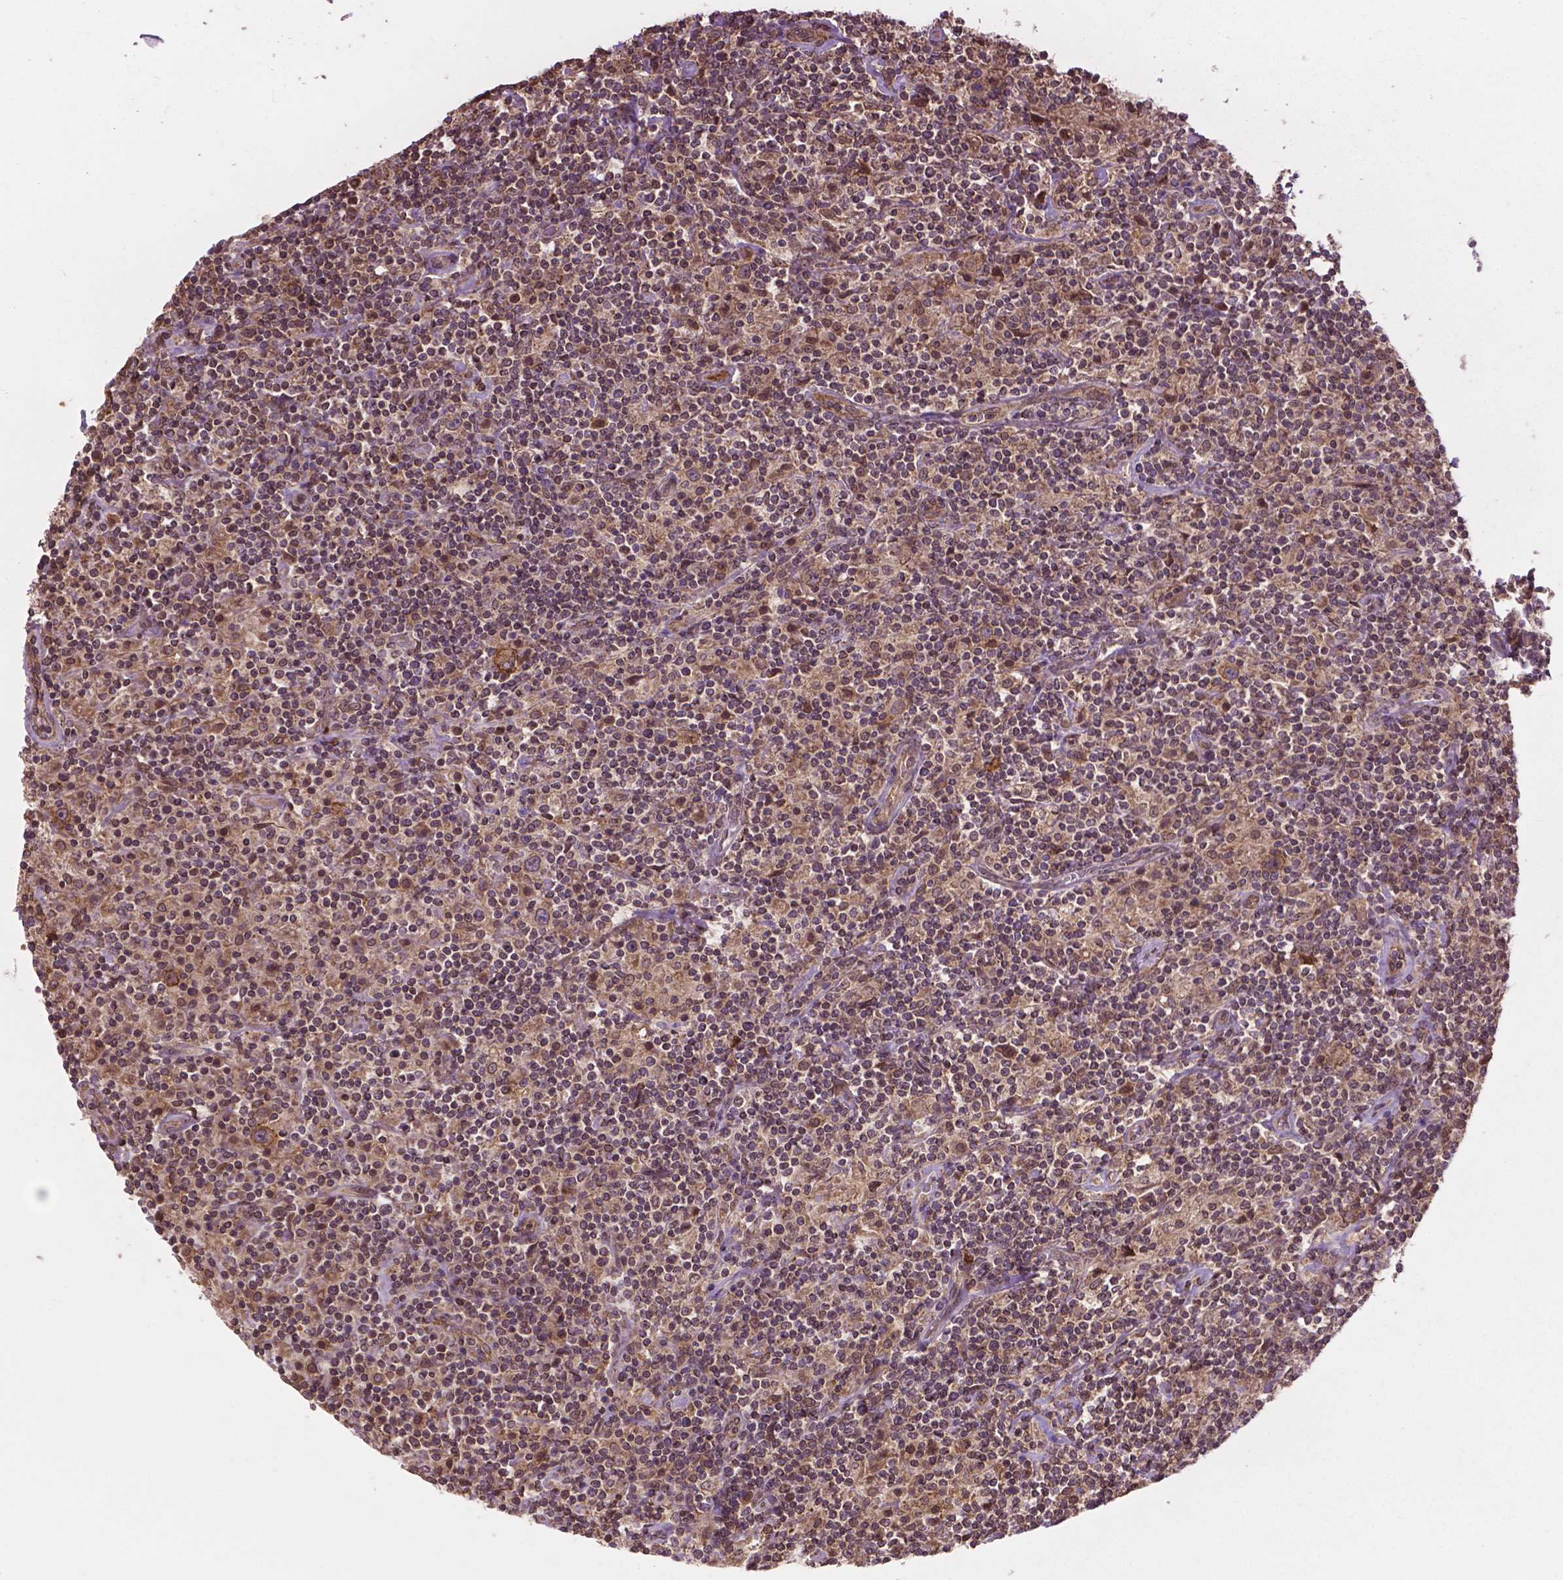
{"staining": {"intensity": "weak", "quantity": ">75%", "location": "cytoplasmic/membranous"}, "tissue": "lymphoma", "cell_type": "Tumor cells", "image_type": "cancer", "snomed": [{"axis": "morphology", "description": "Hodgkin's disease, NOS"}, {"axis": "topography", "description": "Lymph node"}], "caption": "An image showing weak cytoplasmic/membranous positivity in about >75% of tumor cells in Hodgkin's disease, as visualized by brown immunohistochemical staining.", "gene": "PPP1CB", "patient": {"sex": "male", "age": 70}}